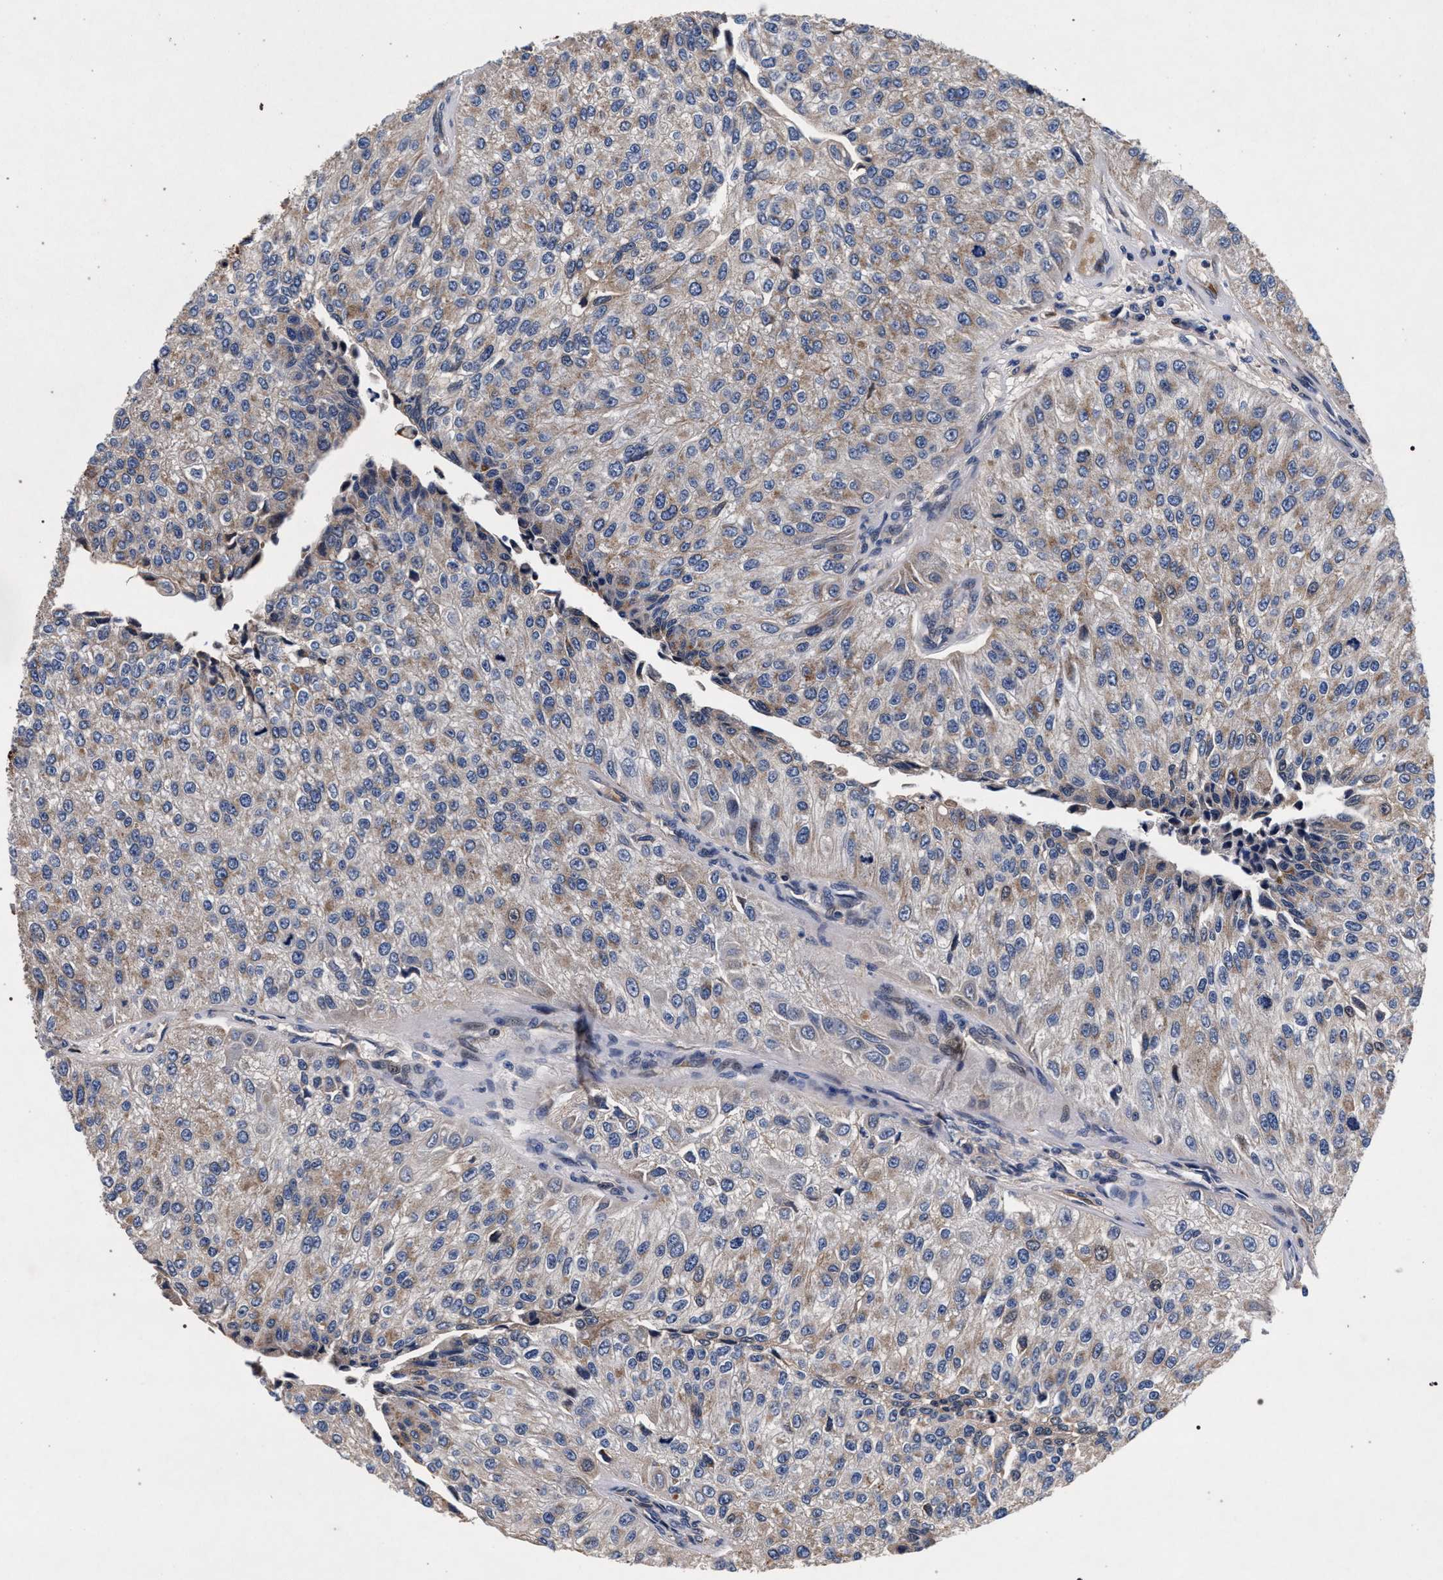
{"staining": {"intensity": "weak", "quantity": "<25%", "location": "cytoplasmic/membranous"}, "tissue": "urothelial cancer", "cell_type": "Tumor cells", "image_type": "cancer", "snomed": [{"axis": "morphology", "description": "Urothelial carcinoma, High grade"}, {"axis": "topography", "description": "Kidney"}, {"axis": "topography", "description": "Urinary bladder"}], "caption": "This is a micrograph of IHC staining of urothelial cancer, which shows no staining in tumor cells.", "gene": "NEK7", "patient": {"sex": "male", "age": 77}}